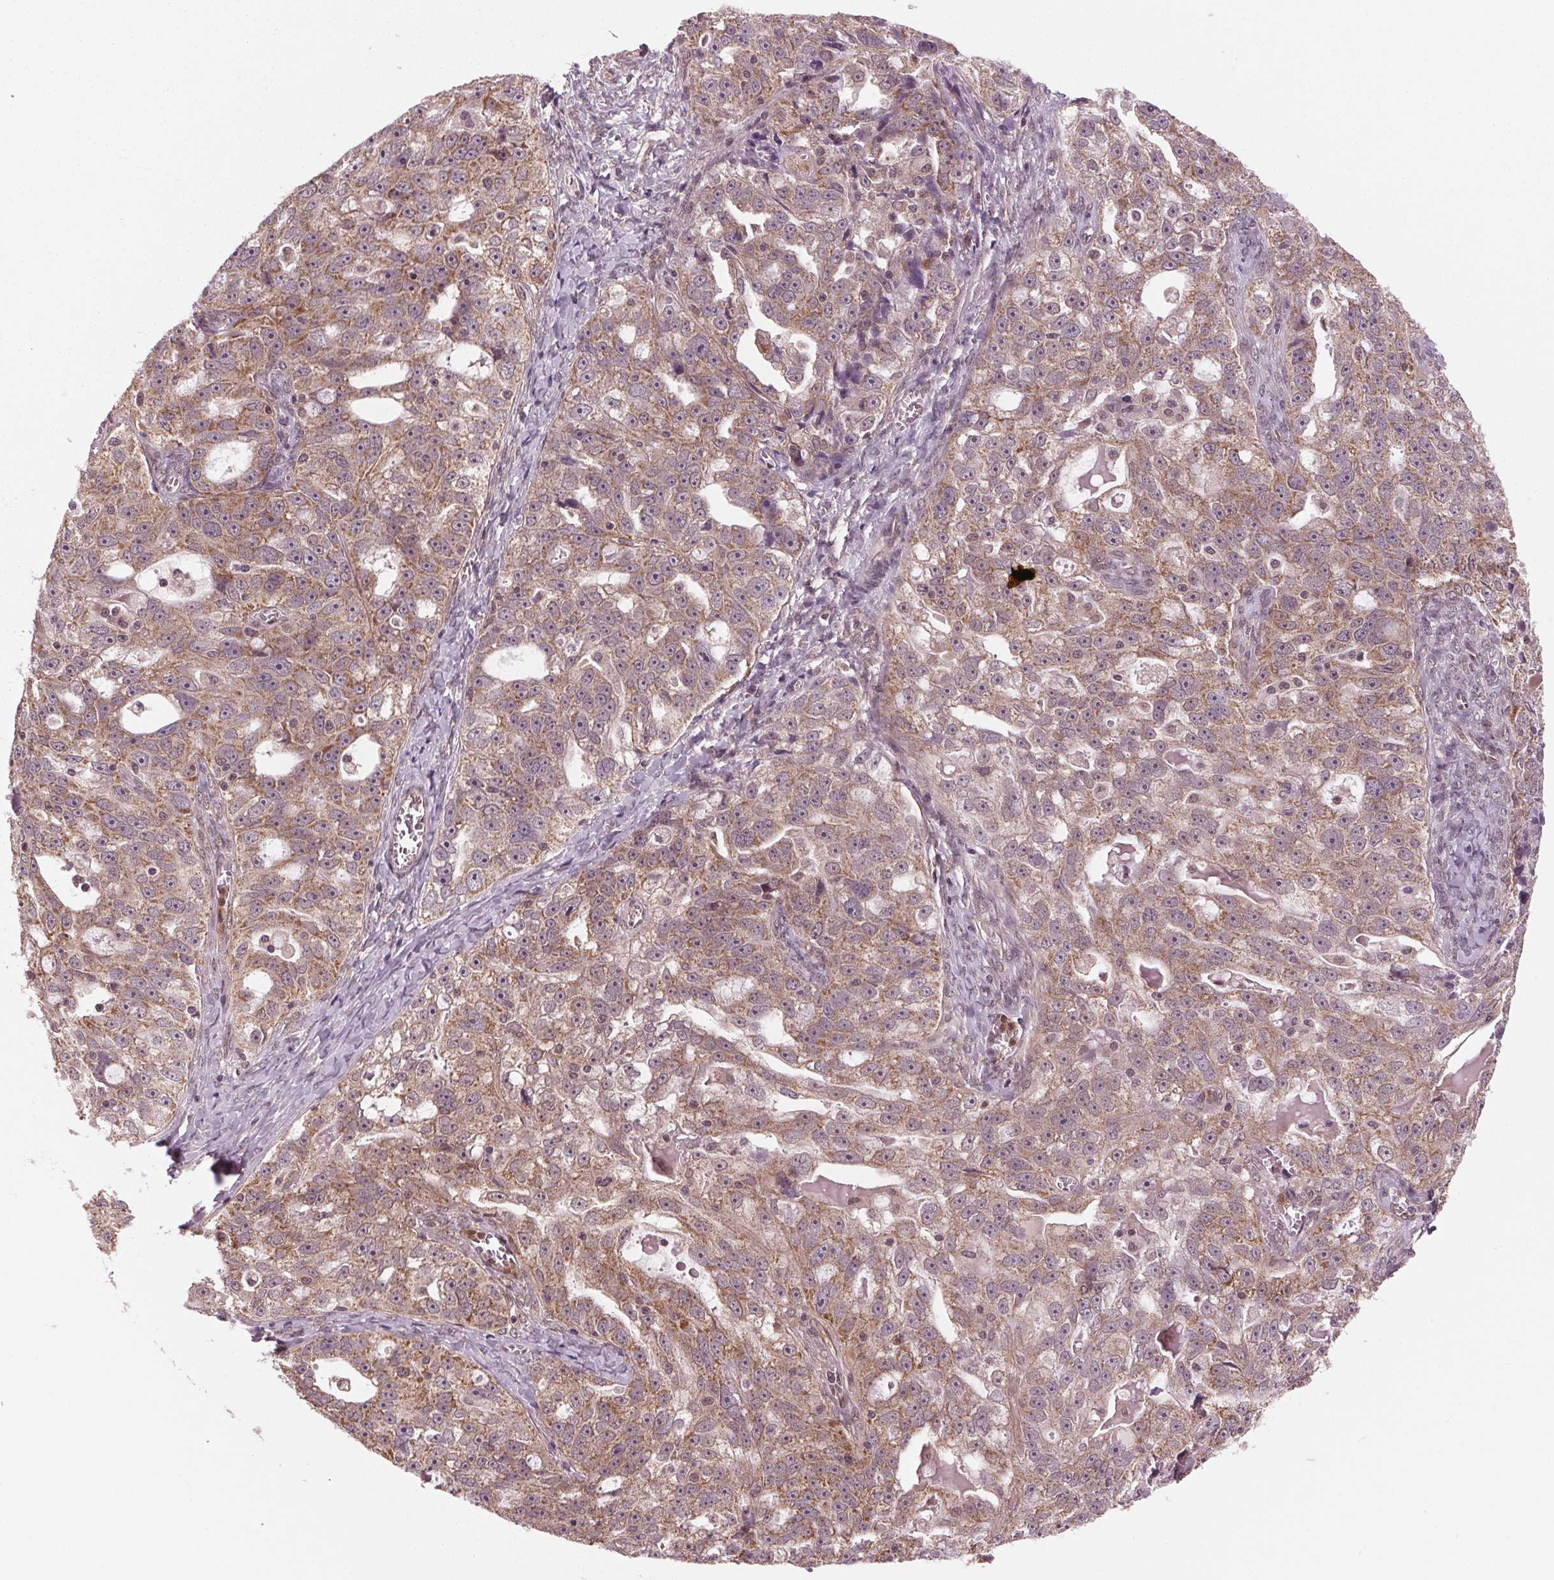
{"staining": {"intensity": "moderate", "quantity": ">75%", "location": "cytoplasmic/membranous"}, "tissue": "ovarian cancer", "cell_type": "Tumor cells", "image_type": "cancer", "snomed": [{"axis": "morphology", "description": "Cystadenocarcinoma, serous, NOS"}, {"axis": "topography", "description": "Ovary"}], "caption": "Tumor cells exhibit medium levels of moderate cytoplasmic/membranous staining in about >75% of cells in ovarian cancer.", "gene": "STAT3", "patient": {"sex": "female", "age": 51}}